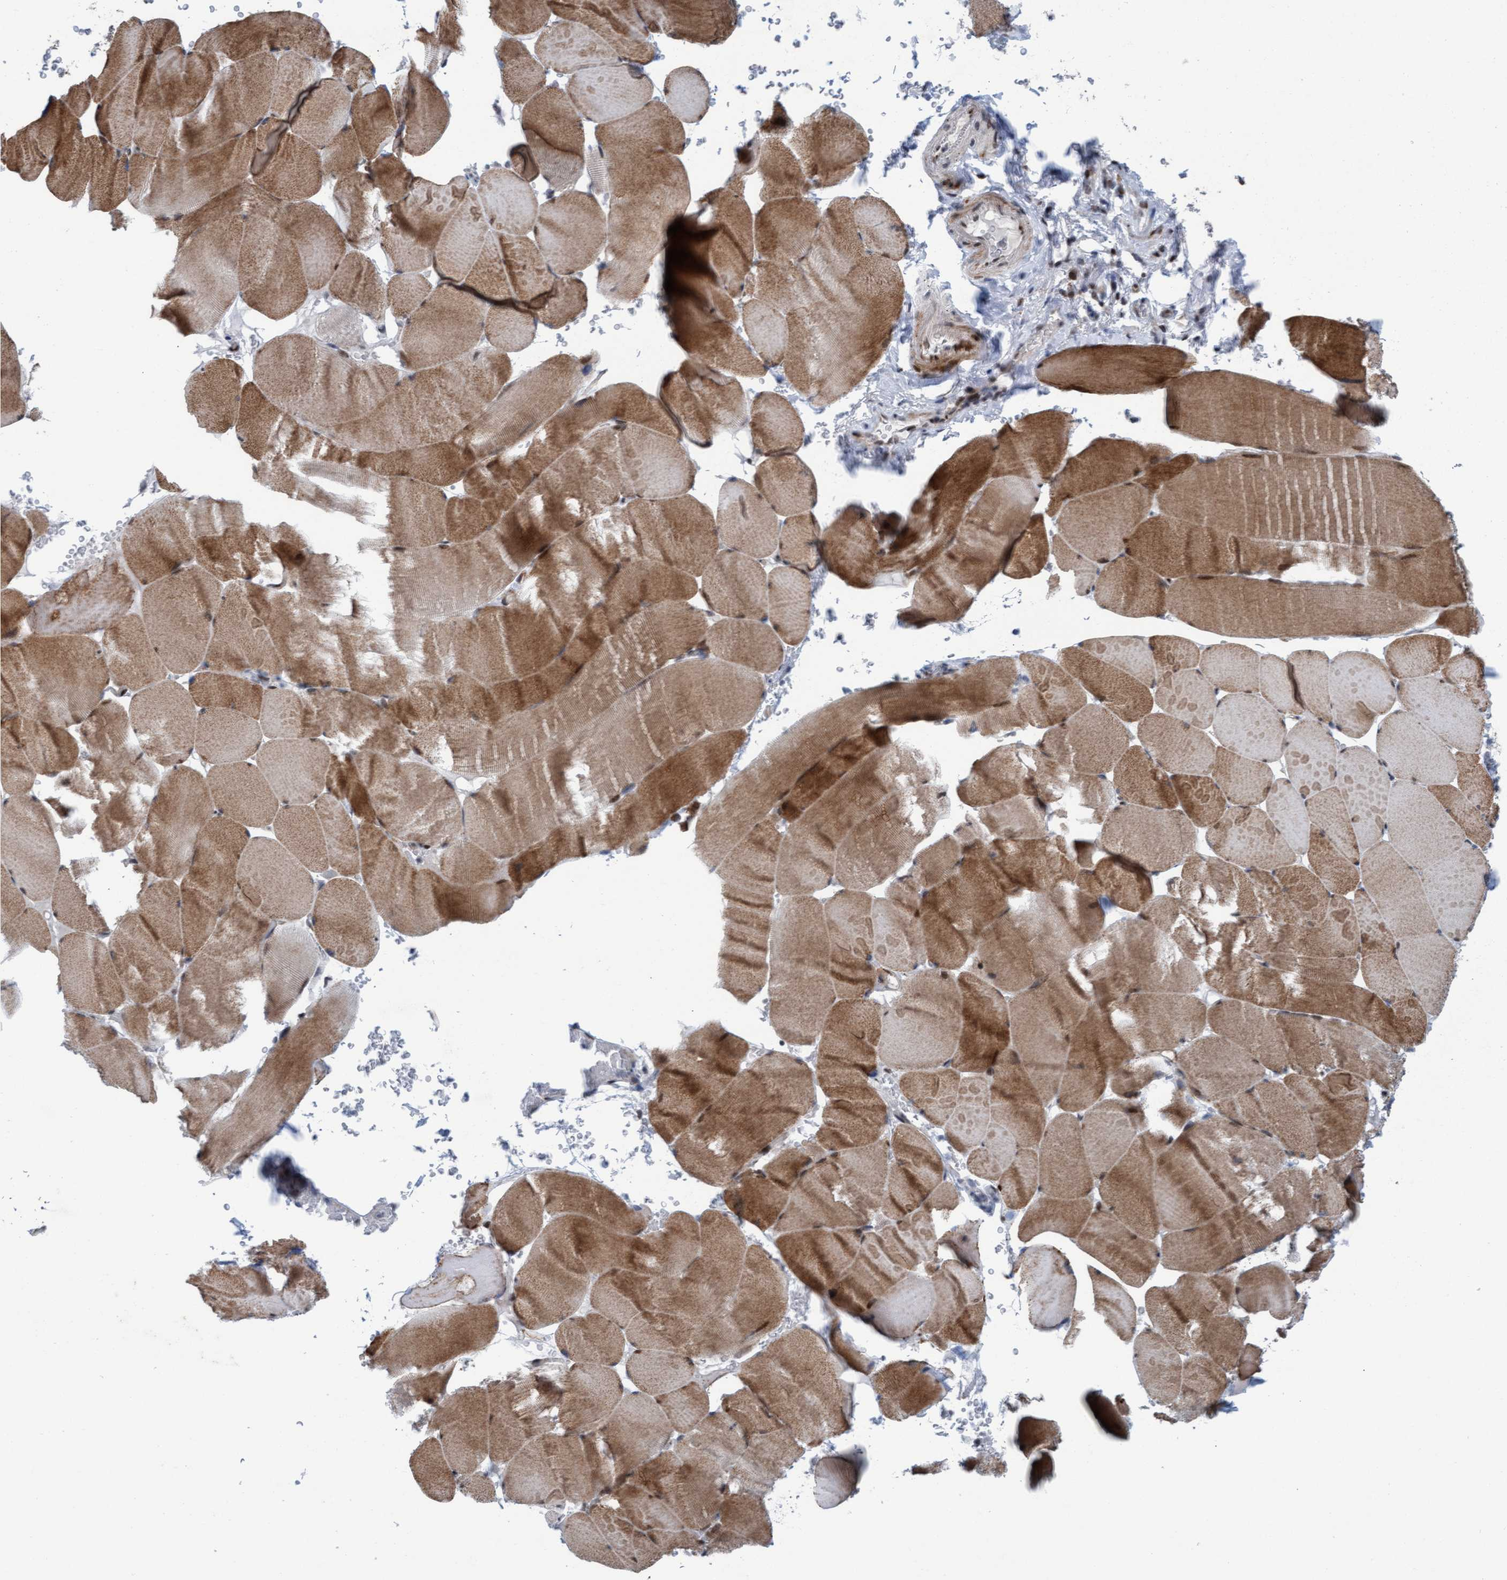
{"staining": {"intensity": "moderate", "quantity": ">75%", "location": "cytoplasmic/membranous,nuclear"}, "tissue": "skeletal muscle", "cell_type": "Myocytes", "image_type": "normal", "snomed": [{"axis": "morphology", "description": "Normal tissue, NOS"}, {"axis": "topography", "description": "Skeletal muscle"}], "caption": "An image of human skeletal muscle stained for a protein shows moderate cytoplasmic/membranous,nuclear brown staining in myocytes. Immunohistochemistry stains the protein in brown and the nuclei are stained blue.", "gene": "CWC27", "patient": {"sex": "male", "age": 62}}